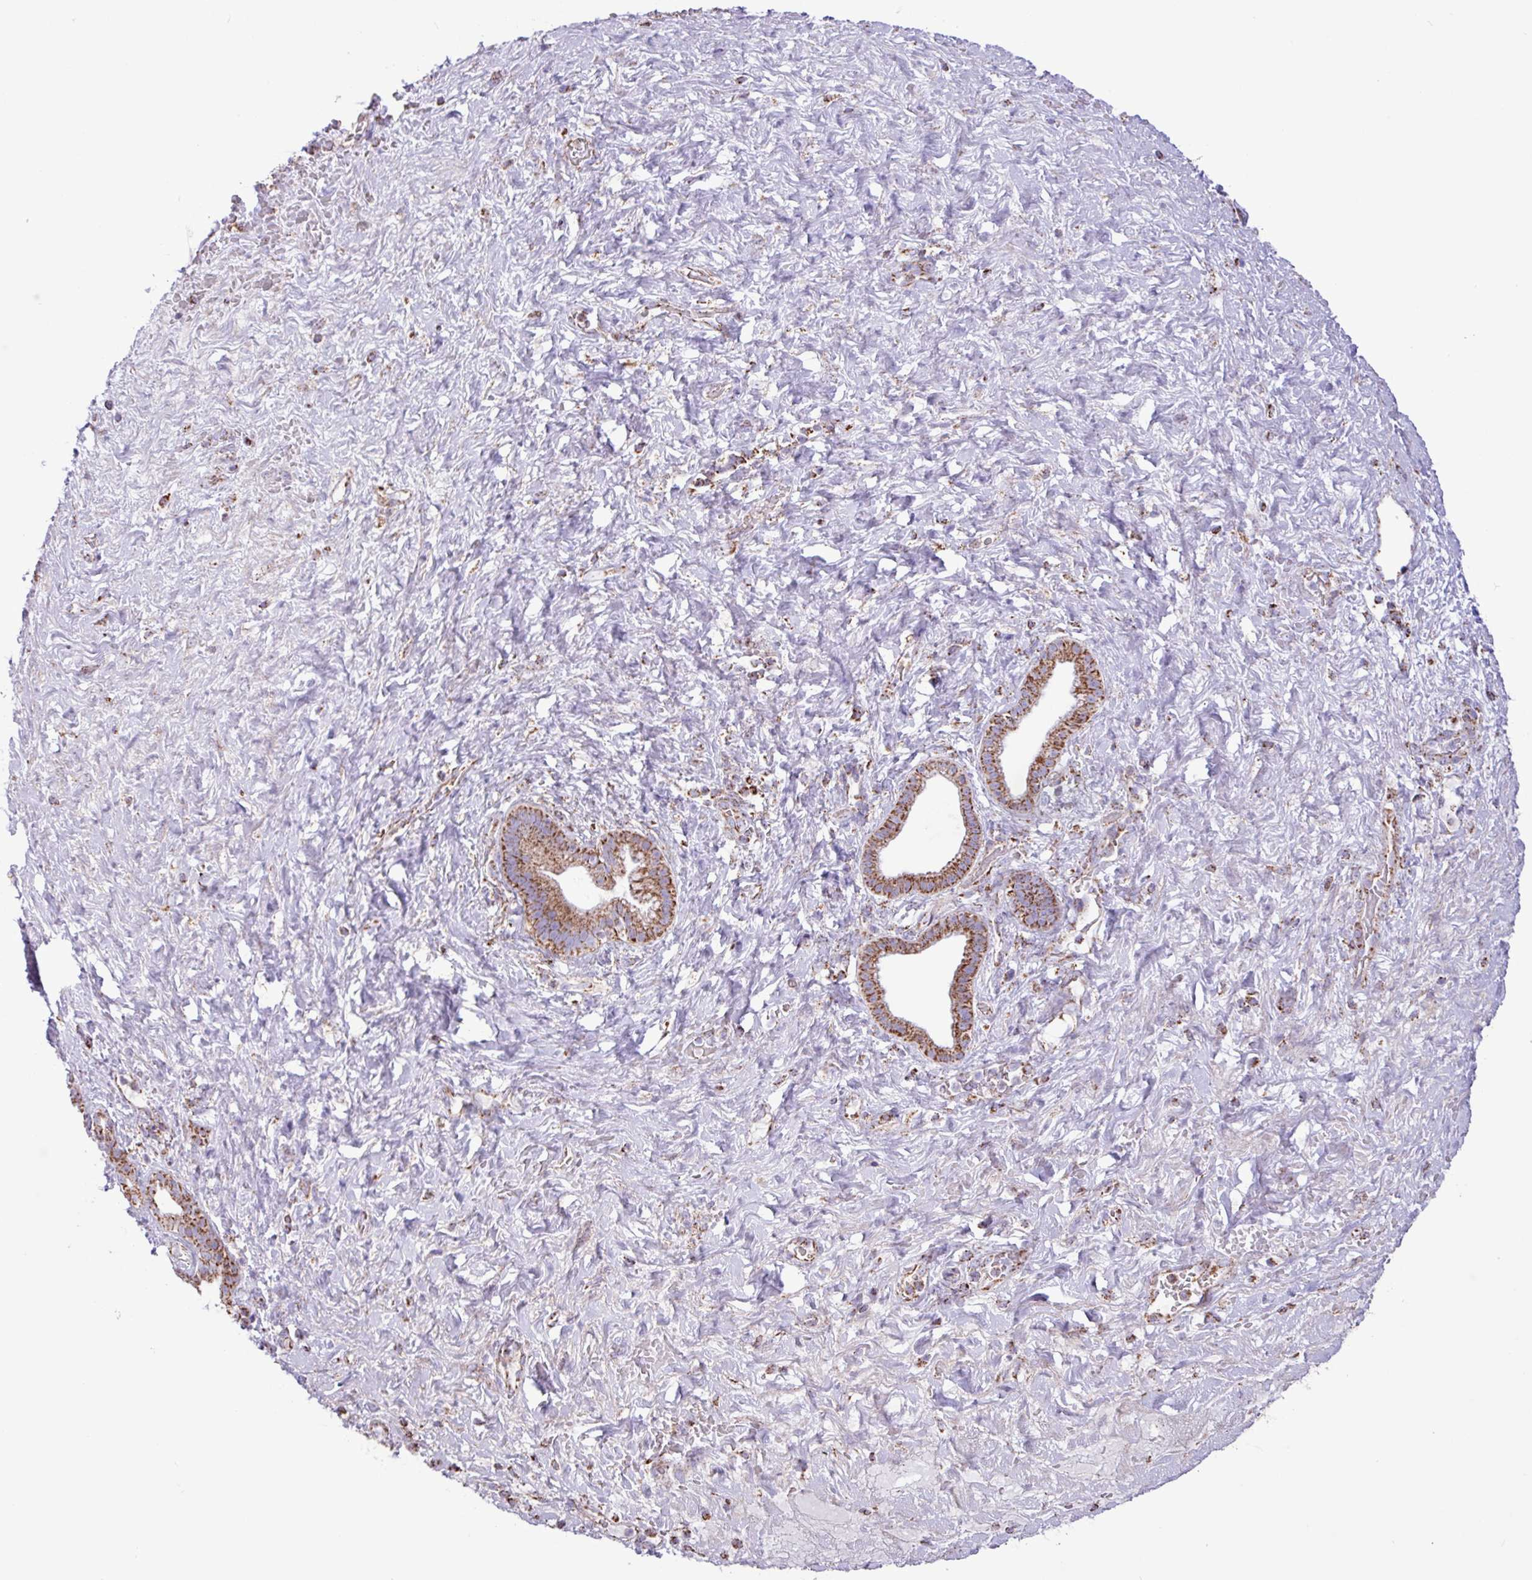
{"staining": {"intensity": "moderate", "quantity": ">75%", "location": "cytoplasmic/membranous"}, "tissue": "pancreatic cancer", "cell_type": "Tumor cells", "image_type": "cancer", "snomed": [{"axis": "morphology", "description": "Adenocarcinoma, NOS"}, {"axis": "topography", "description": "Pancreas"}], "caption": "IHC histopathology image of human pancreatic adenocarcinoma stained for a protein (brown), which shows medium levels of moderate cytoplasmic/membranous expression in approximately >75% of tumor cells.", "gene": "RTL3", "patient": {"sex": "male", "age": 44}}